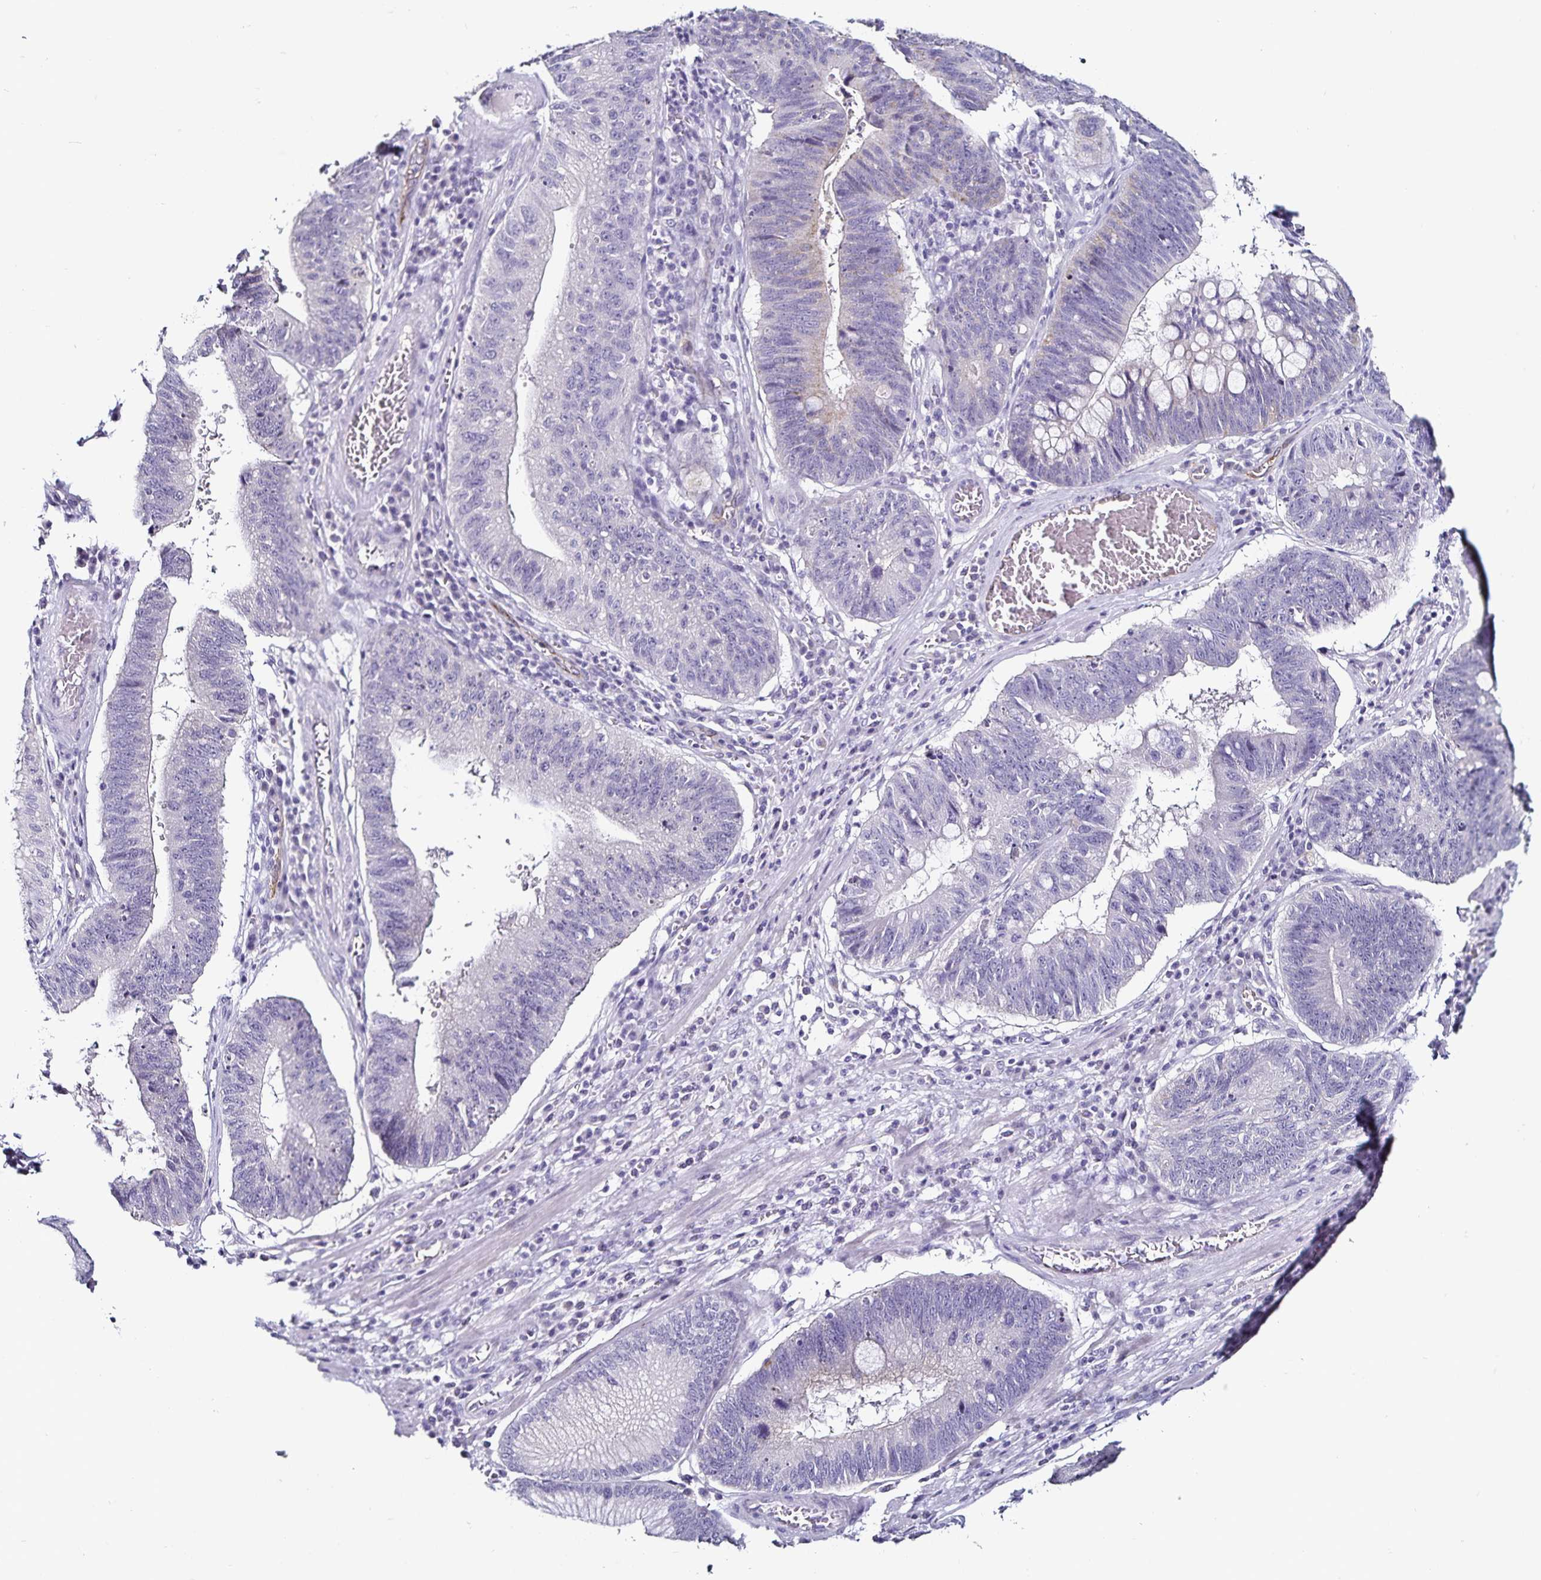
{"staining": {"intensity": "moderate", "quantity": "<25%", "location": "cytoplasmic/membranous"}, "tissue": "stomach cancer", "cell_type": "Tumor cells", "image_type": "cancer", "snomed": [{"axis": "morphology", "description": "Adenocarcinoma, NOS"}, {"axis": "topography", "description": "Stomach"}], "caption": "Moderate cytoplasmic/membranous positivity for a protein is appreciated in approximately <25% of tumor cells of adenocarcinoma (stomach) using immunohistochemistry (IHC).", "gene": "TSPAN7", "patient": {"sex": "male", "age": 59}}